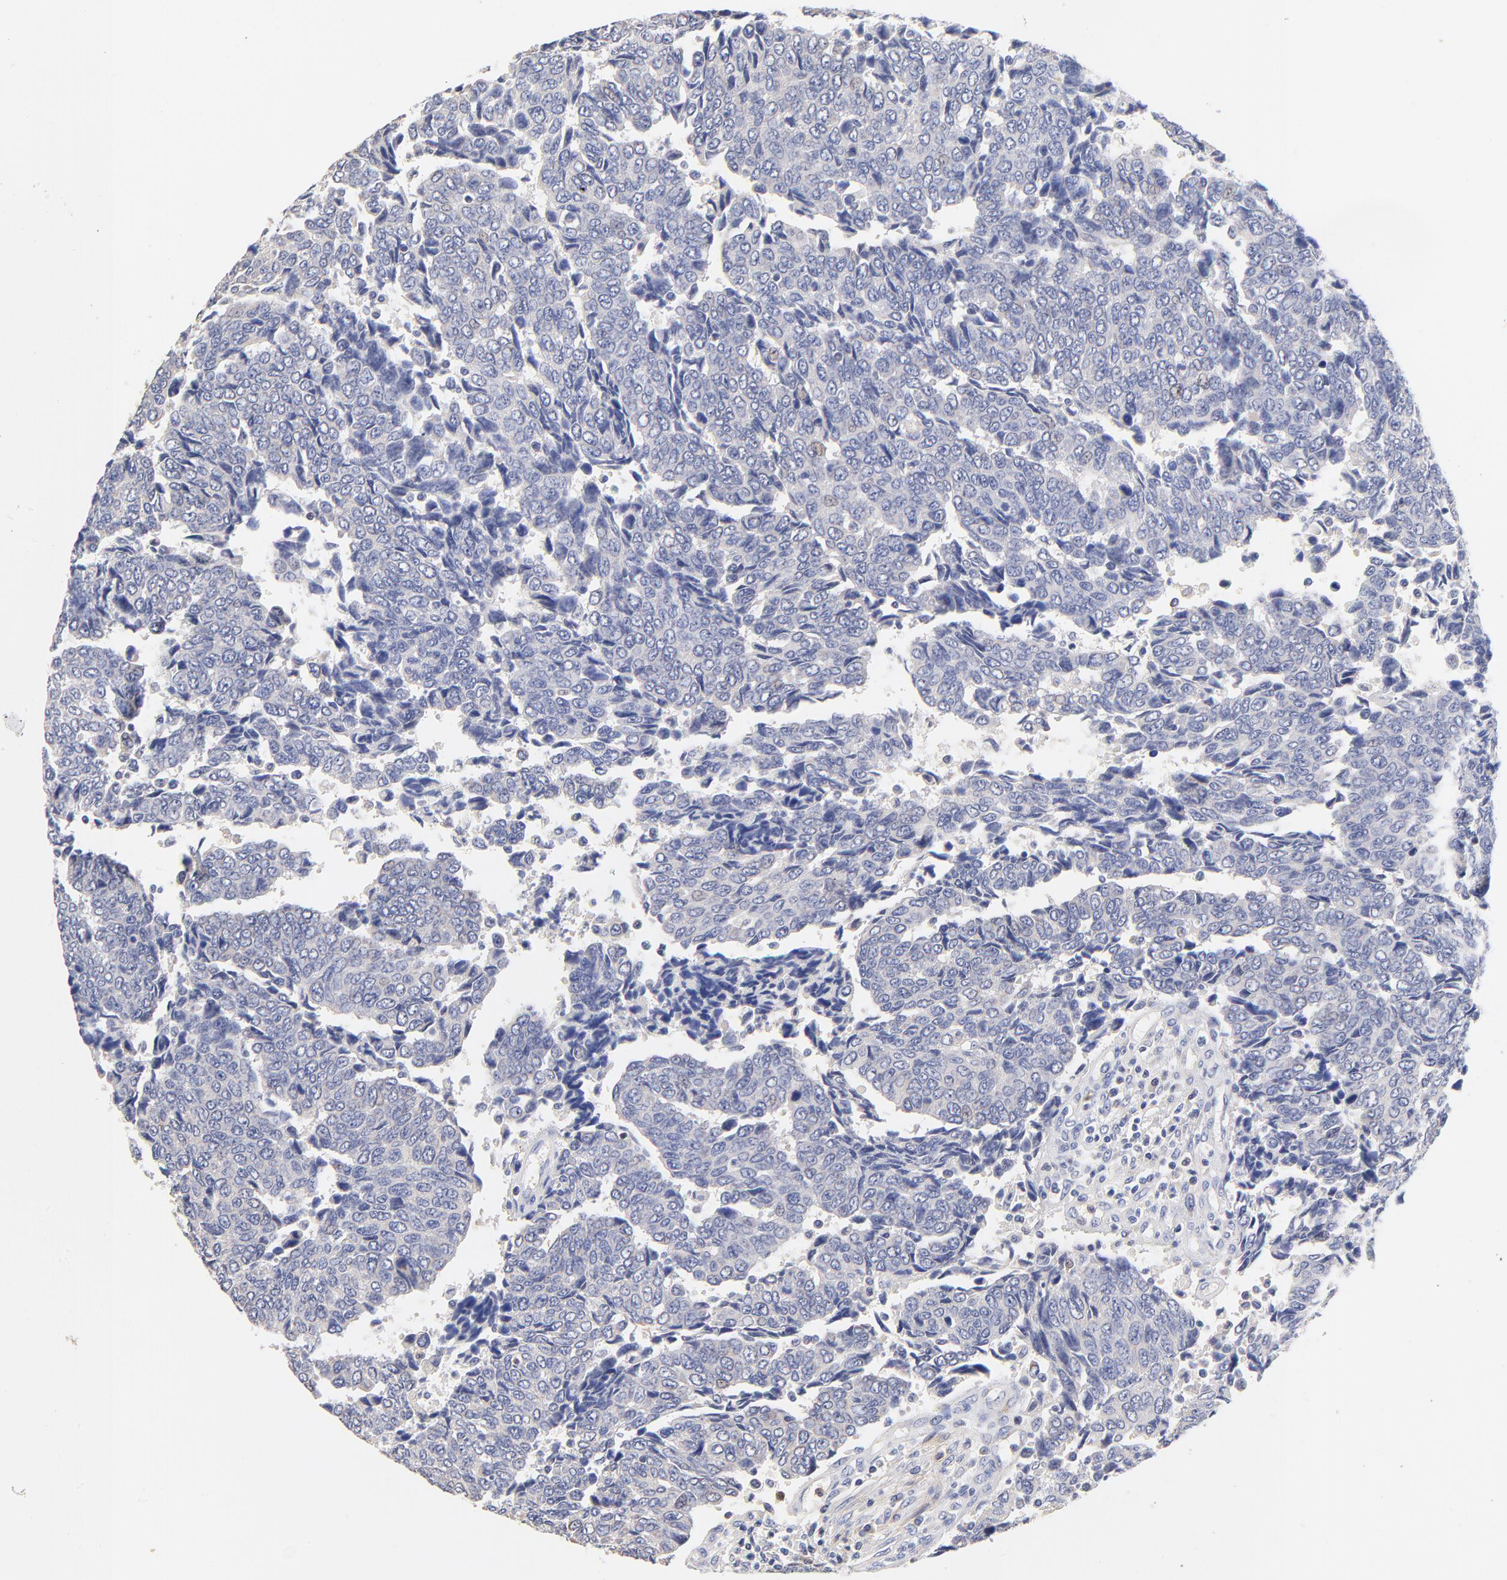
{"staining": {"intensity": "negative", "quantity": "none", "location": "none"}, "tissue": "urothelial cancer", "cell_type": "Tumor cells", "image_type": "cancer", "snomed": [{"axis": "morphology", "description": "Urothelial carcinoma, High grade"}, {"axis": "topography", "description": "Urinary bladder"}], "caption": "DAB immunohistochemical staining of human urothelial cancer reveals no significant expression in tumor cells.", "gene": "PTK7", "patient": {"sex": "male", "age": 86}}